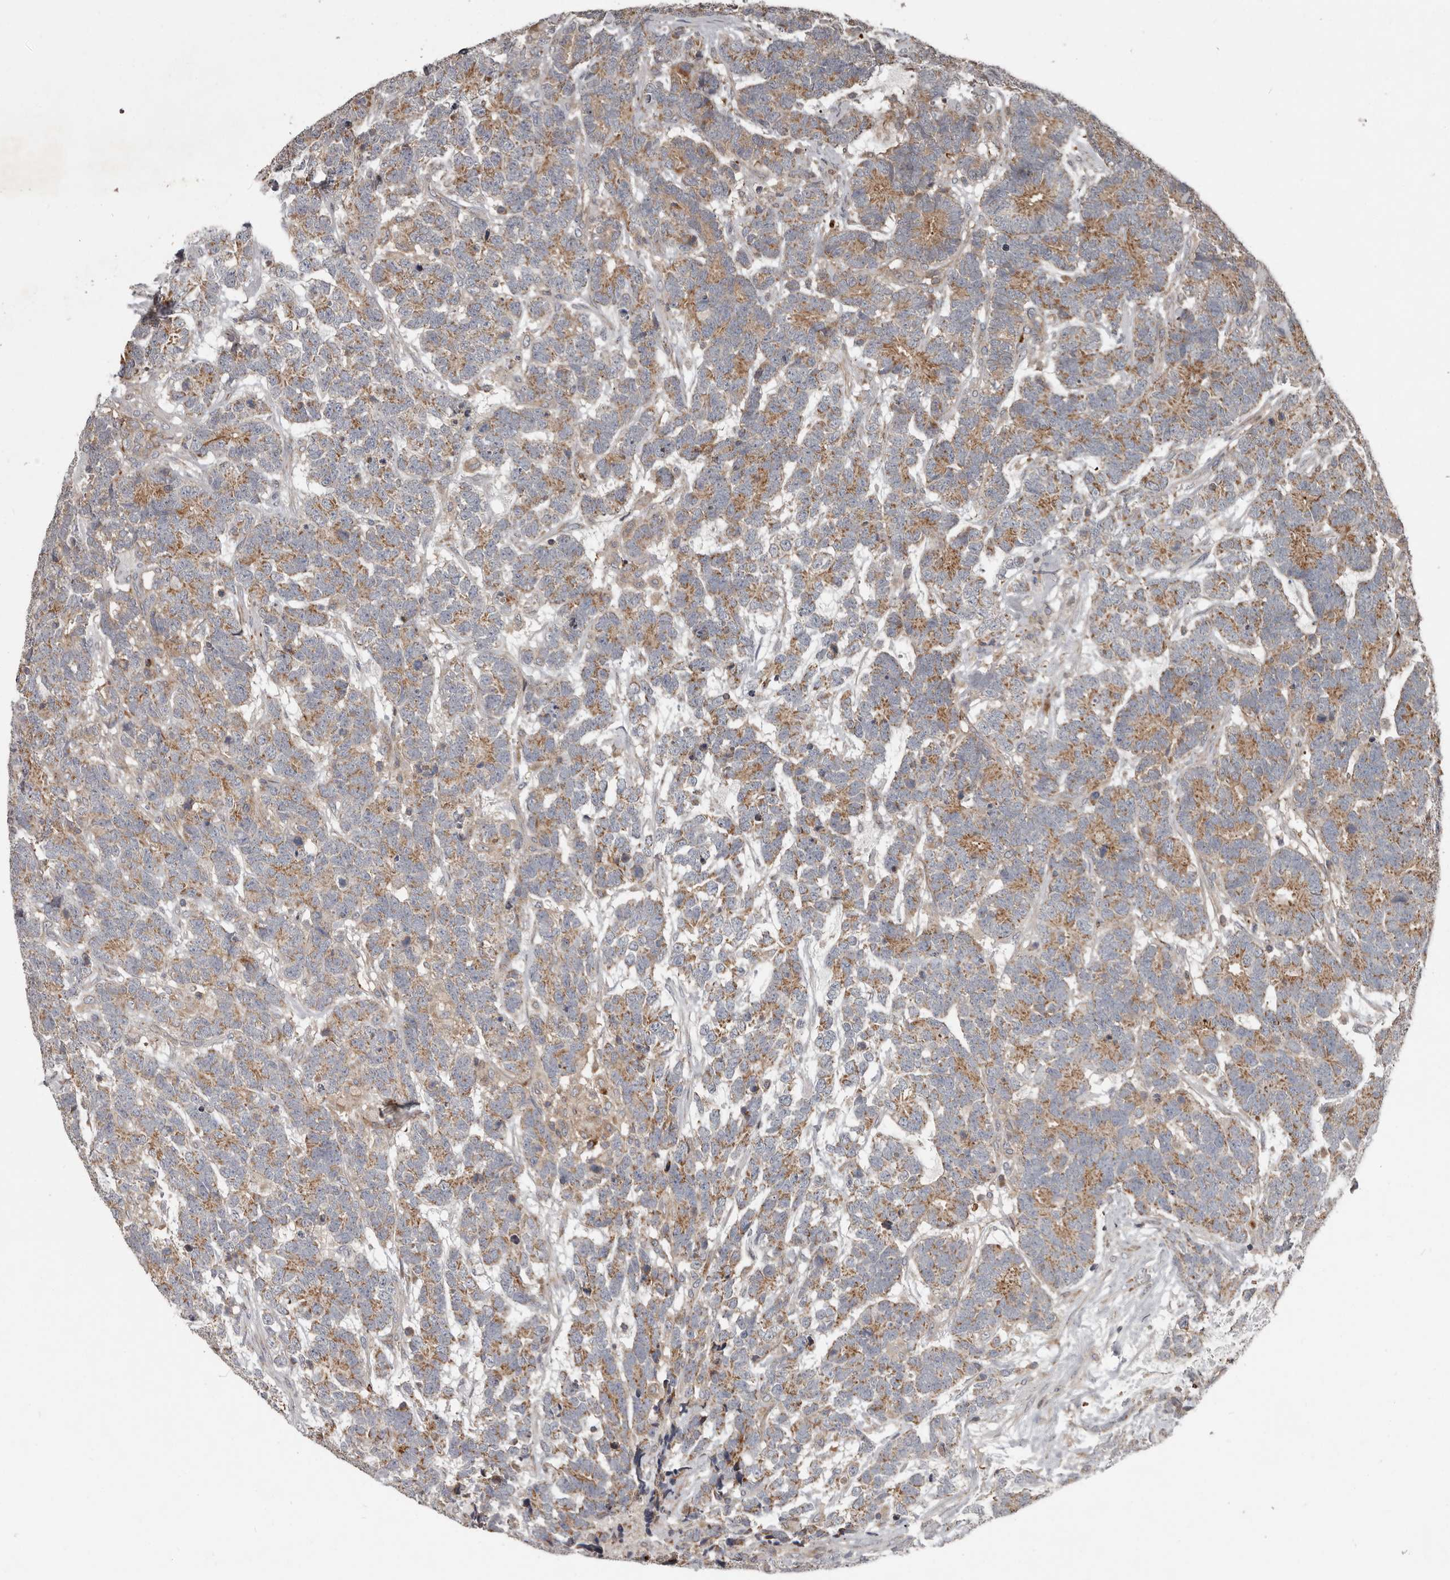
{"staining": {"intensity": "moderate", "quantity": "25%-75%", "location": "cytoplasmic/membranous"}, "tissue": "testis cancer", "cell_type": "Tumor cells", "image_type": "cancer", "snomed": [{"axis": "morphology", "description": "Carcinoma, Embryonal, NOS"}, {"axis": "topography", "description": "Testis"}], "caption": "Brown immunohistochemical staining in human testis cancer (embryonal carcinoma) displays moderate cytoplasmic/membranous positivity in approximately 25%-75% of tumor cells. Nuclei are stained in blue.", "gene": "FBXO31", "patient": {"sex": "male", "age": 26}}